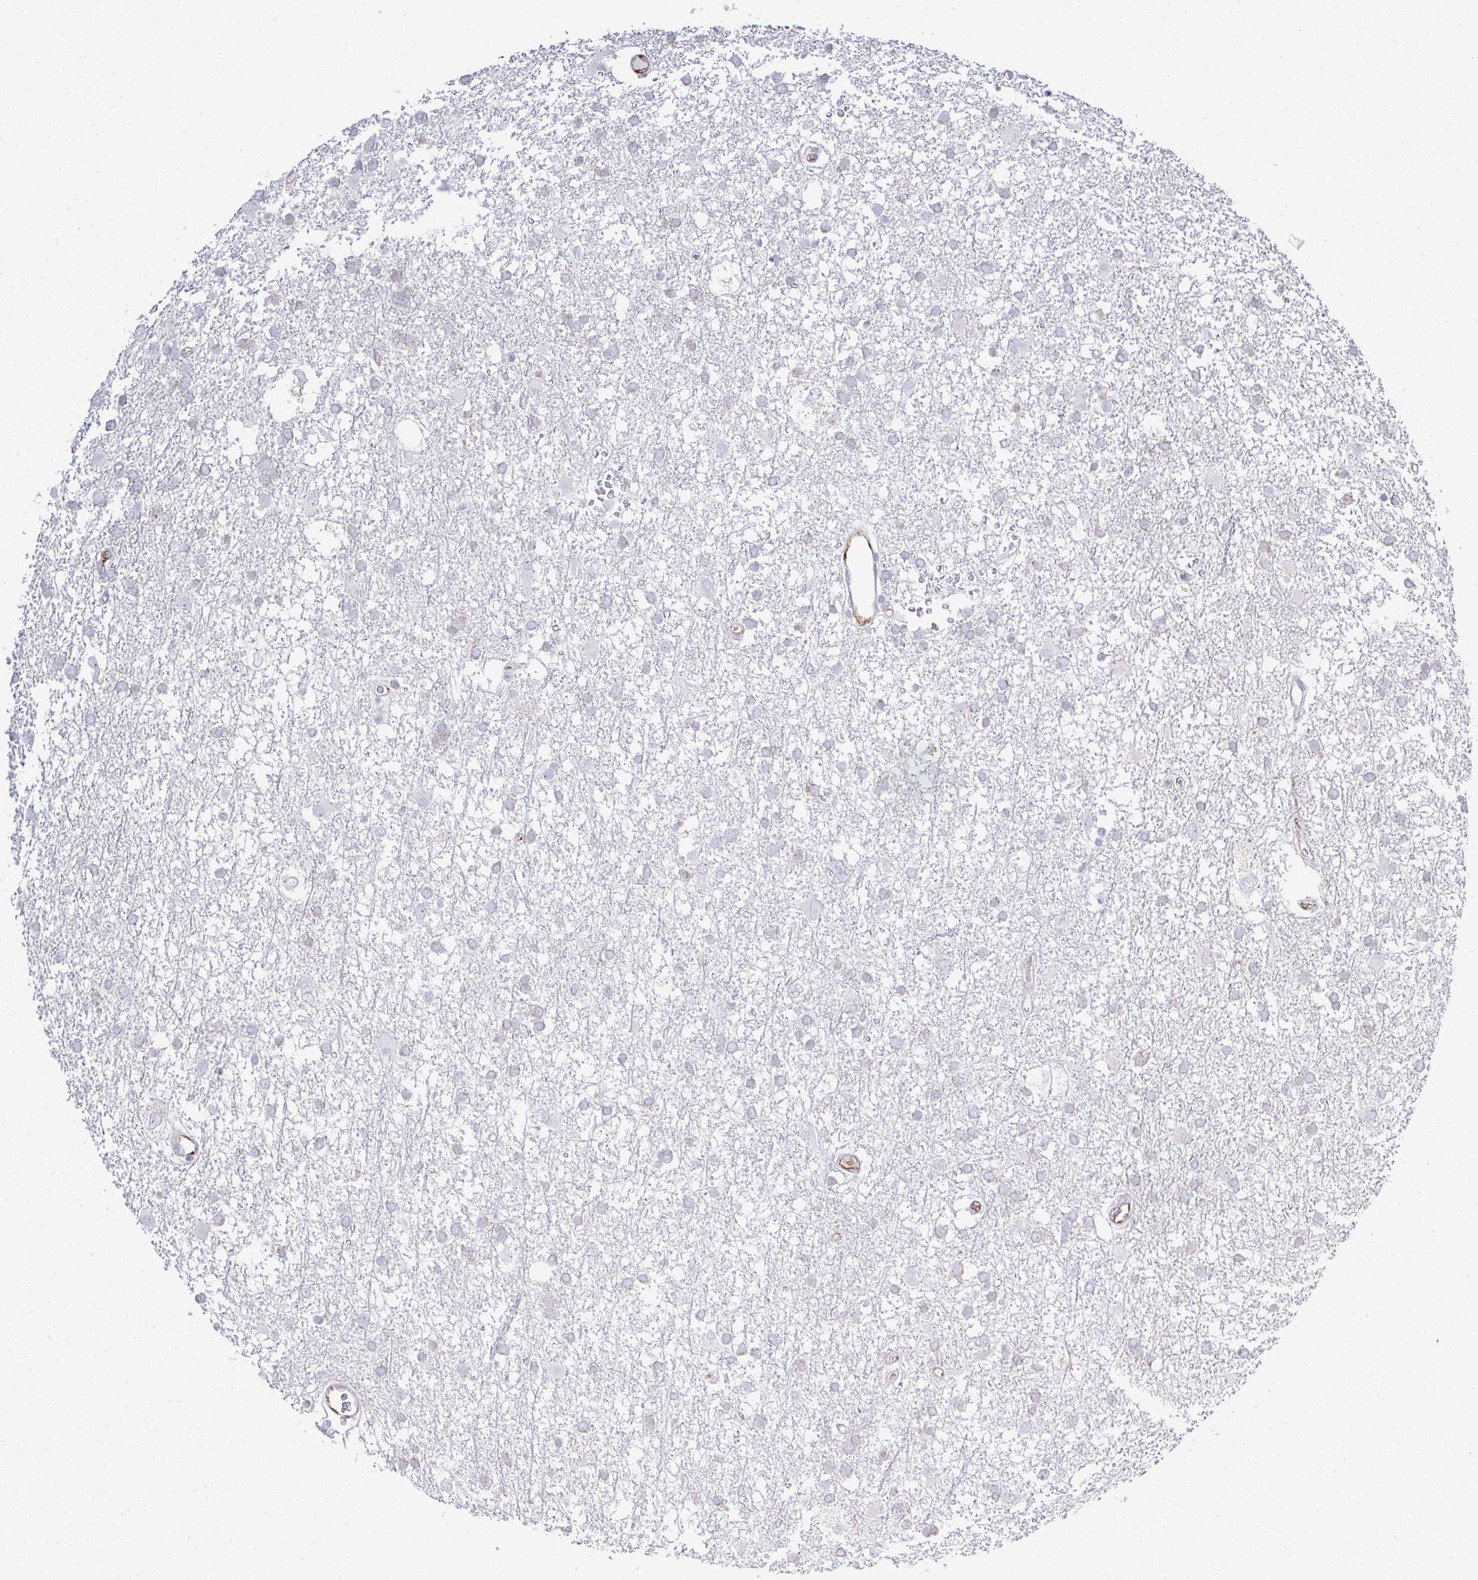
{"staining": {"intensity": "negative", "quantity": "none", "location": "none"}, "tissue": "glioma", "cell_type": "Tumor cells", "image_type": "cancer", "snomed": [{"axis": "morphology", "description": "Glioma, malignant, High grade"}, {"axis": "topography", "description": "Brain"}], "caption": "The histopathology image displays no significant positivity in tumor cells of glioma.", "gene": "PLCD4", "patient": {"sex": "male", "age": 61}}